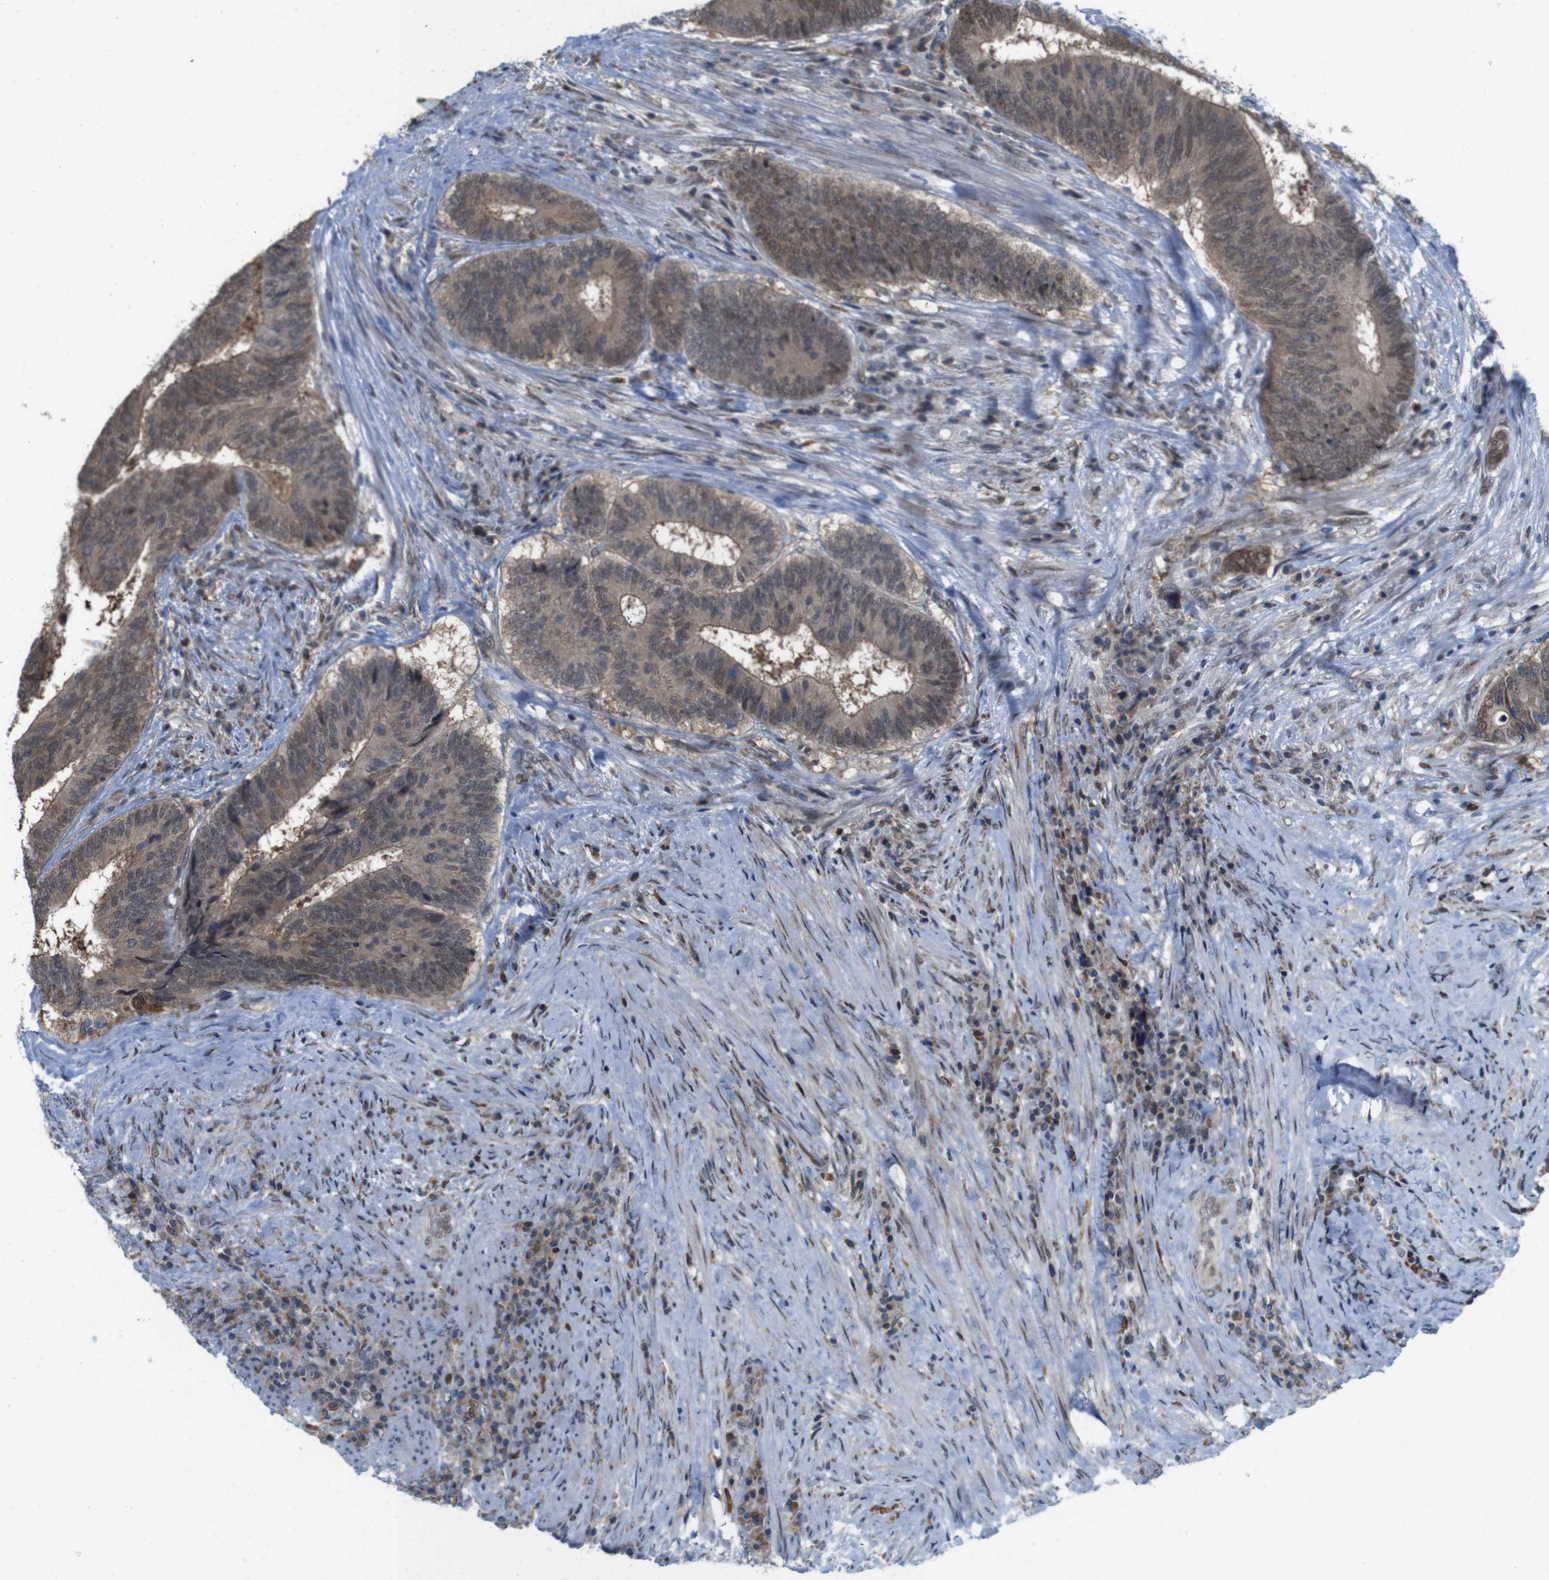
{"staining": {"intensity": "moderate", "quantity": ">75%", "location": "cytoplasmic/membranous,nuclear"}, "tissue": "colorectal cancer", "cell_type": "Tumor cells", "image_type": "cancer", "snomed": [{"axis": "morphology", "description": "Adenocarcinoma, NOS"}, {"axis": "topography", "description": "Rectum"}], "caption": "This is an image of immunohistochemistry (IHC) staining of adenocarcinoma (colorectal), which shows moderate expression in the cytoplasmic/membranous and nuclear of tumor cells.", "gene": "PNMA8A", "patient": {"sex": "male", "age": 72}}